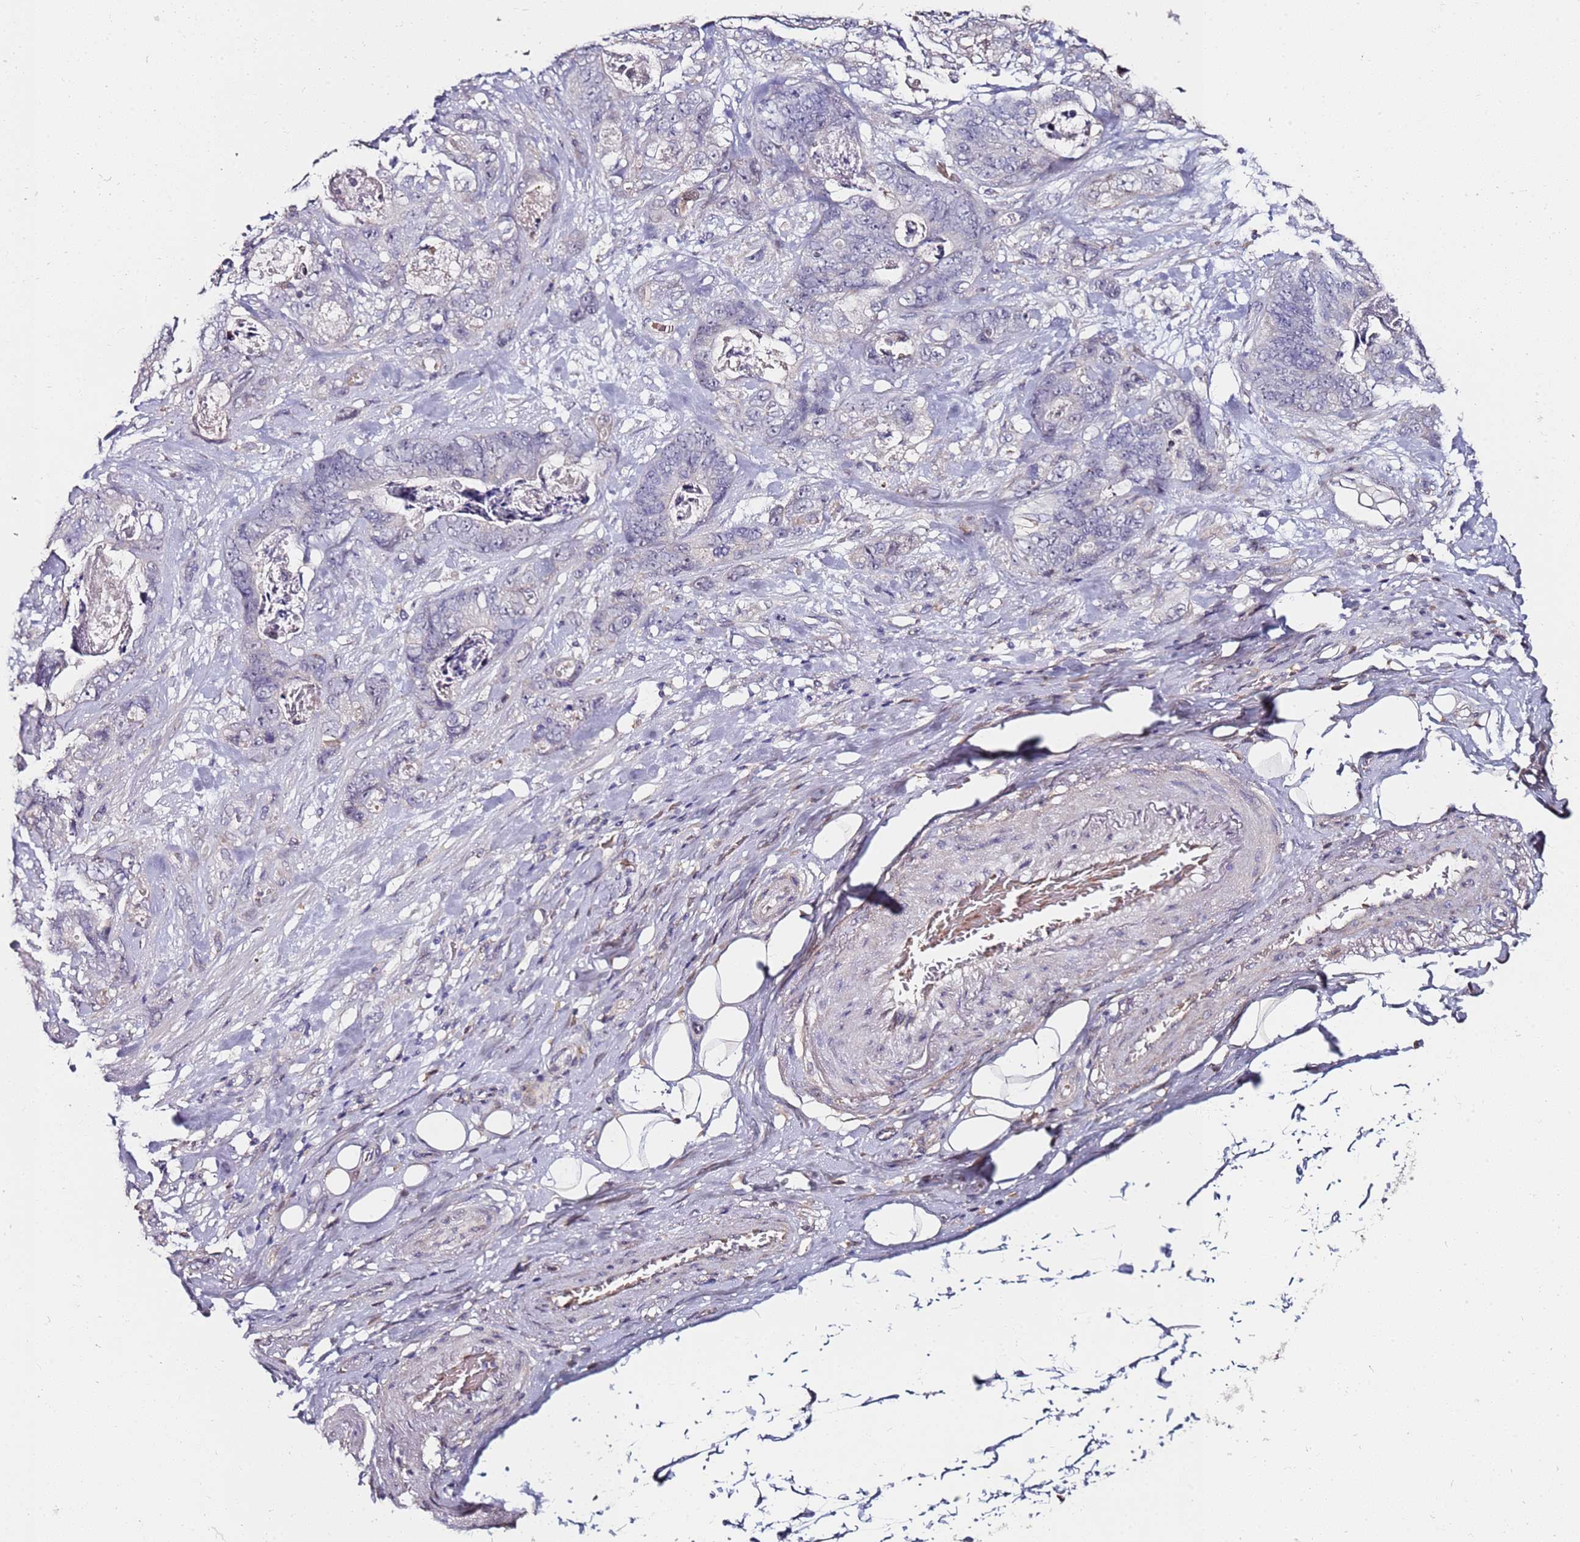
{"staining": {"intensity": "negative", "quantity": "none", "location": "none"}, "tissue": "stomach cancer", "cell_type": "Tumor cells", "image_type": "cancer", "snomed": [{"axis": "morphology", "description": "Normal tissue, NOS"}, {"axis": "morphology", "description": "Adenocarcinoma, NOS"}, {"axis": "topography", "description": "Stomach"}], "caption": "The image reveals no staining of tumor cells in adenocarcinoma (stomach). (DAB (3,3'-diaminobenzidine) IHC, high magnification).", "gene": "C3orf80", "patient": {"sex": "female", "age": 89}}